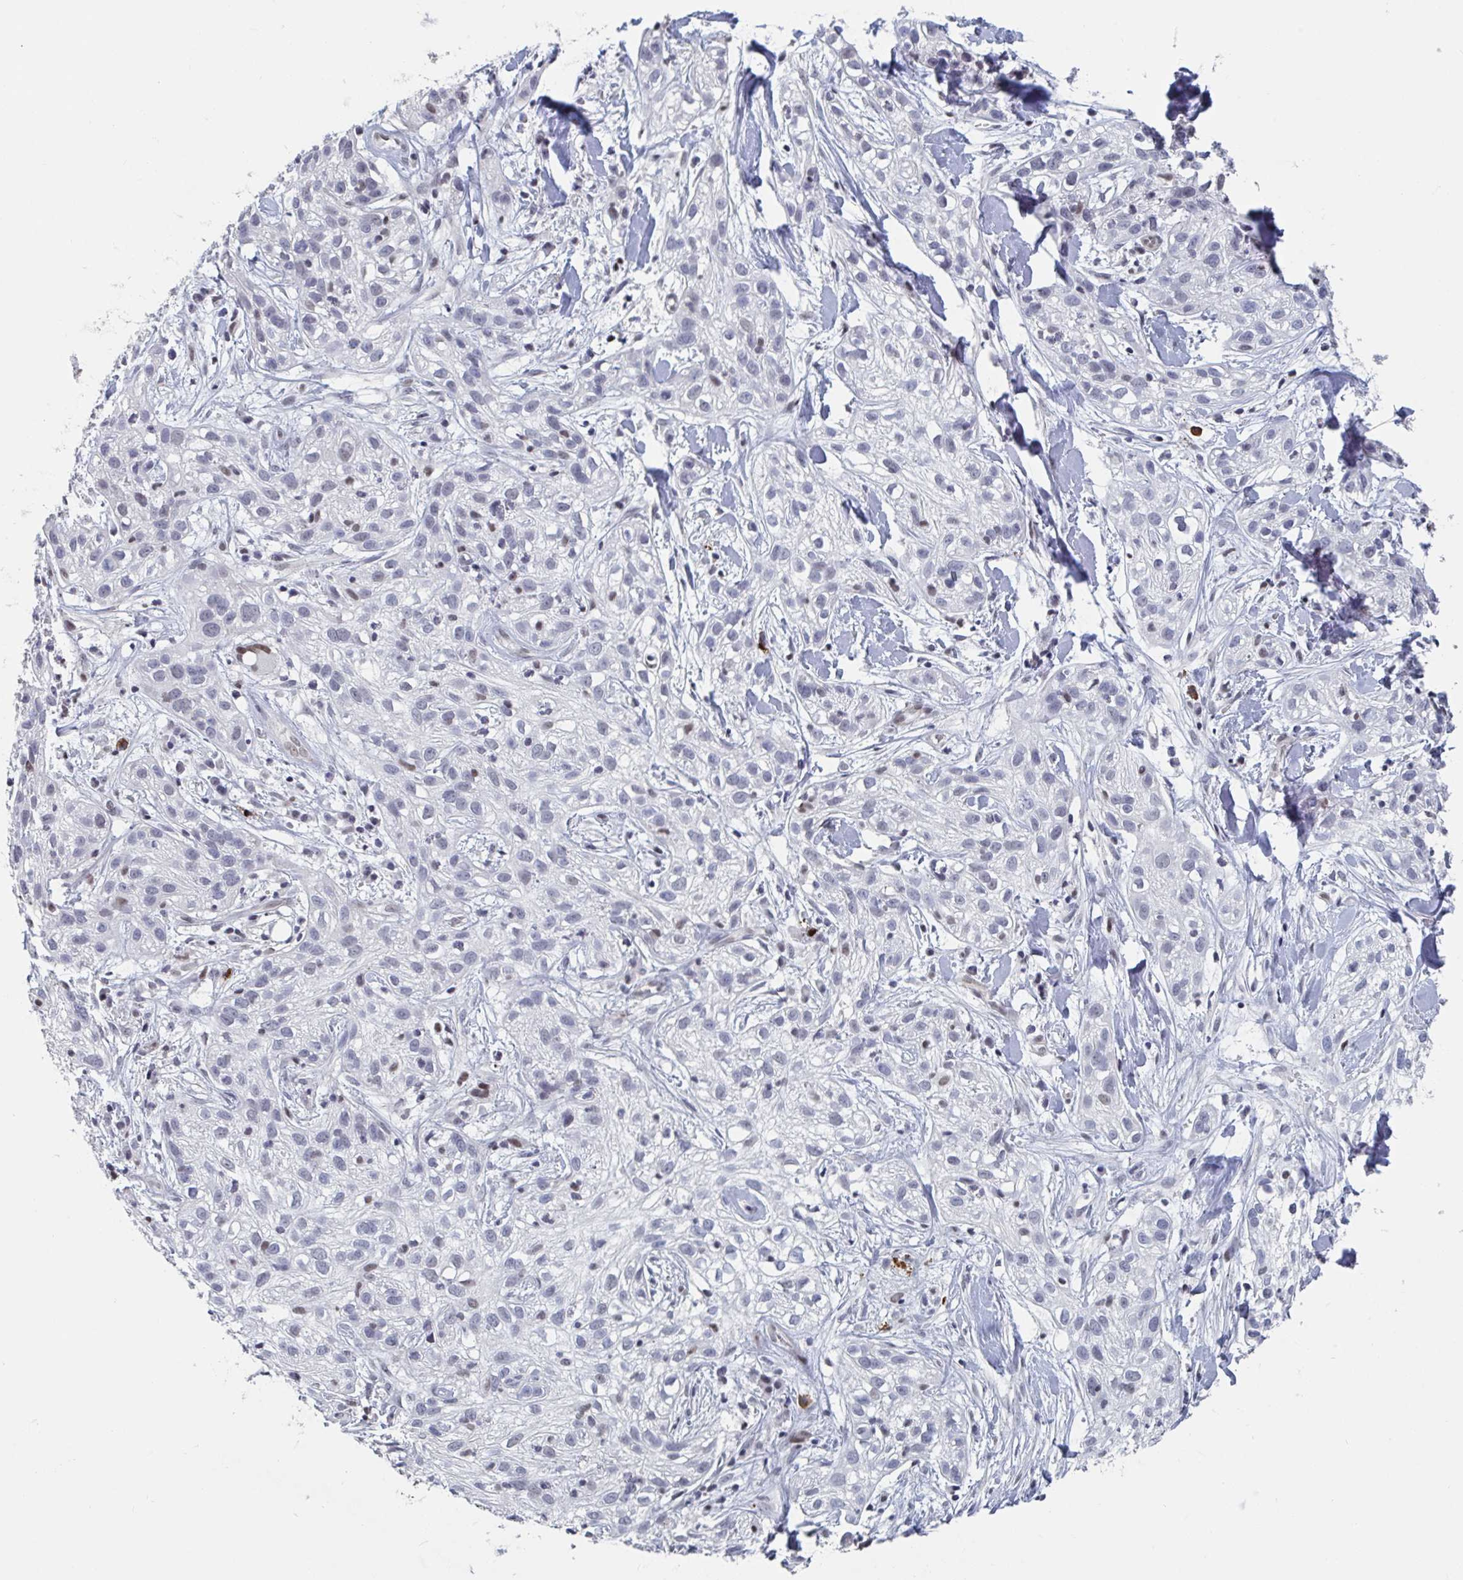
{"staining": {"intensity": "negative", "quantity": "none", "location": "none"}, "tissue": "skin cancer", "cell_type": "Tumor cells", "image_type": "cancer", "snomed": [{"axis": "morphology", "description": "Squamous cell carcinoma, NOS"}, {"axis": "topography", "description": "Skin"}], "caption": "DAB immunohistochemical staining of human skin cancer displays no significant staining in tumor cells.", "gene": "BCL7B", "patient": {"sex": "male", "age": 82}}